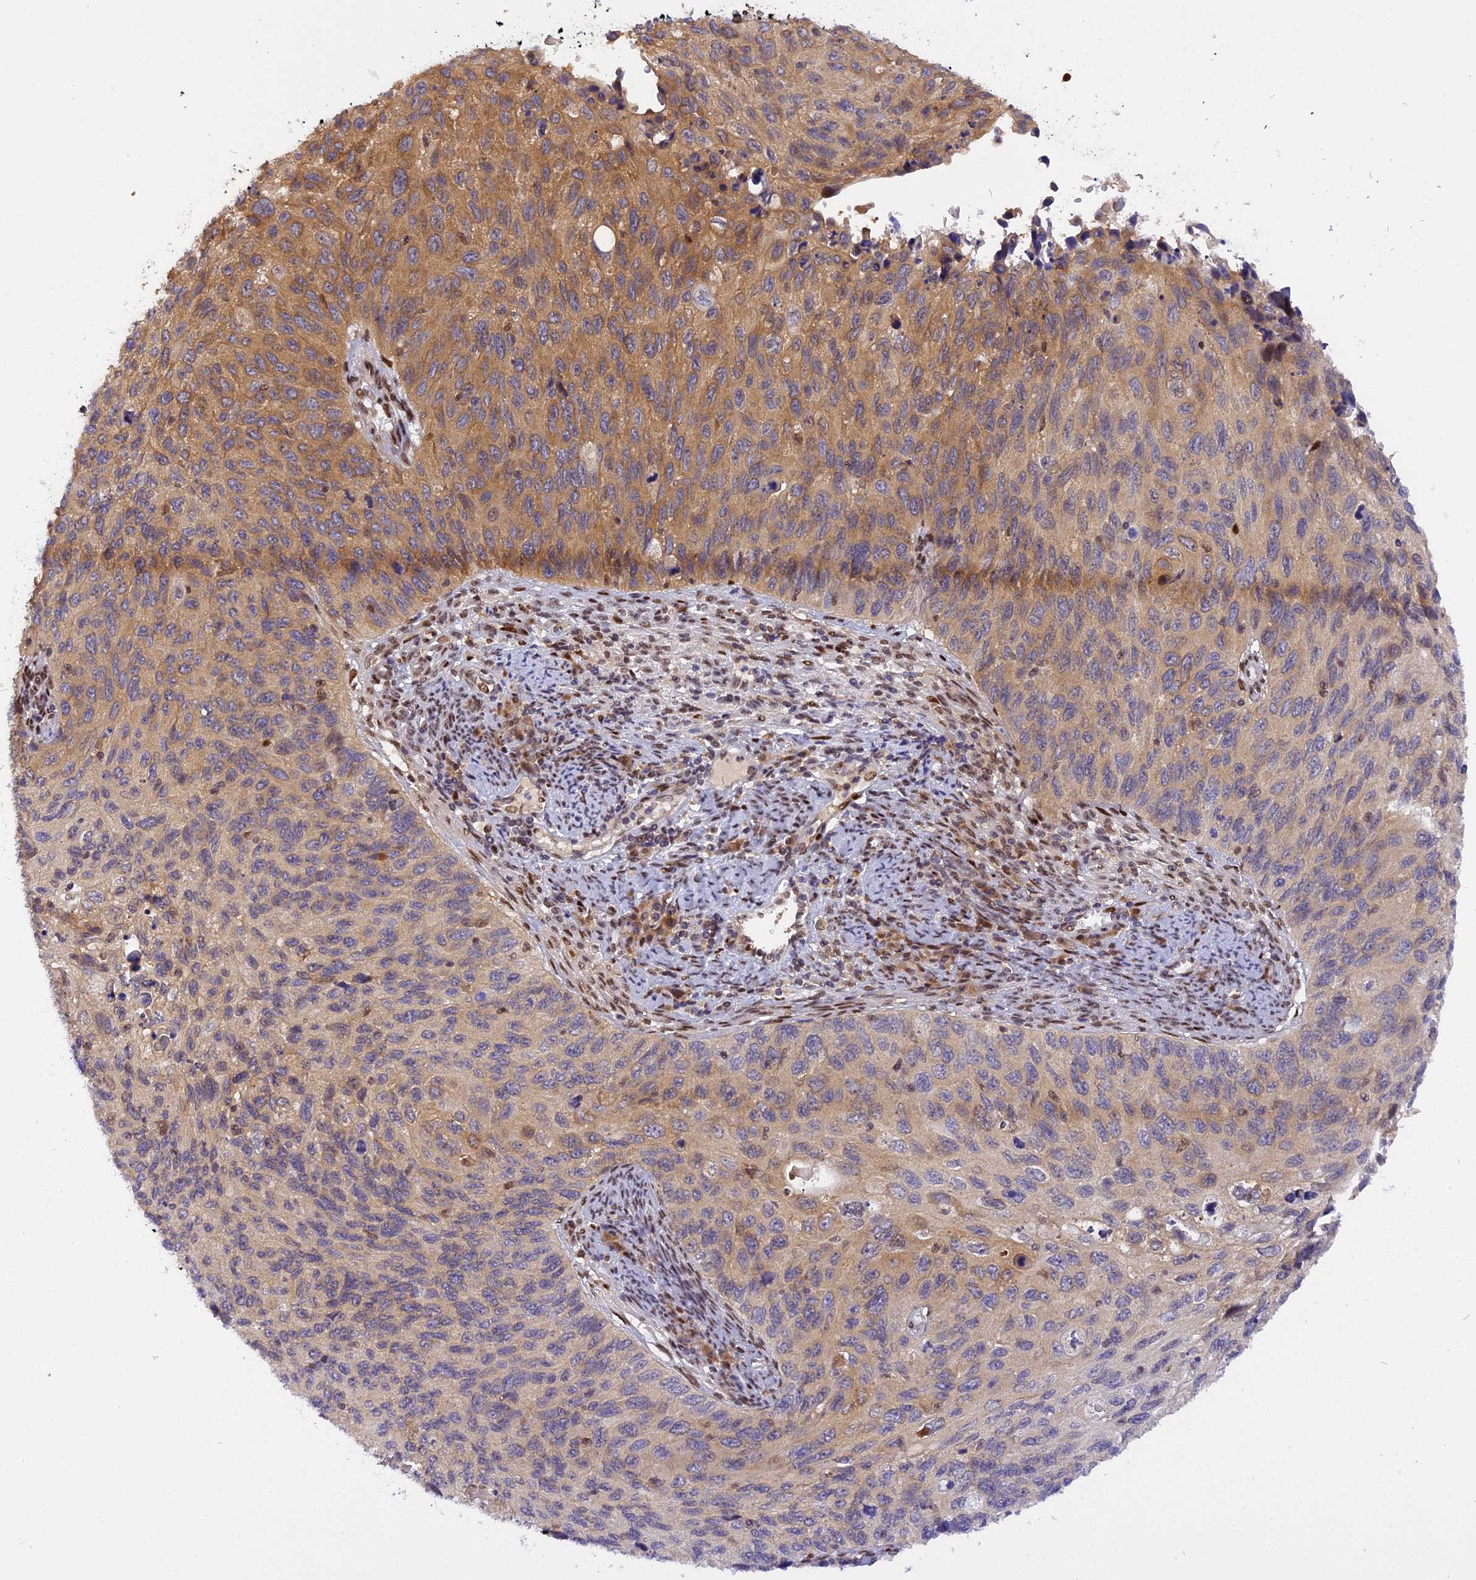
{"staining": {"intensity": "moderate", "quantity": "25%-75%", "location": "cytoplasmic/membranous"}, "tissue": "cervical cancer", "cell_type": "Tumor cells", "image_type": "cancer", "snomed": [{"axis": "morphology", "description": "Squamous cell carcinoma, NOS"}, {"axis": "topography", "description": "Cervix"}], "caption": "The immunohistochemical stain highlights moderate cytoplasmic/membranous expression in tumor cells of cervical cancer tissue.", "gene": "RABGGTA", "patient": {"sex": "female", "age": 70}}